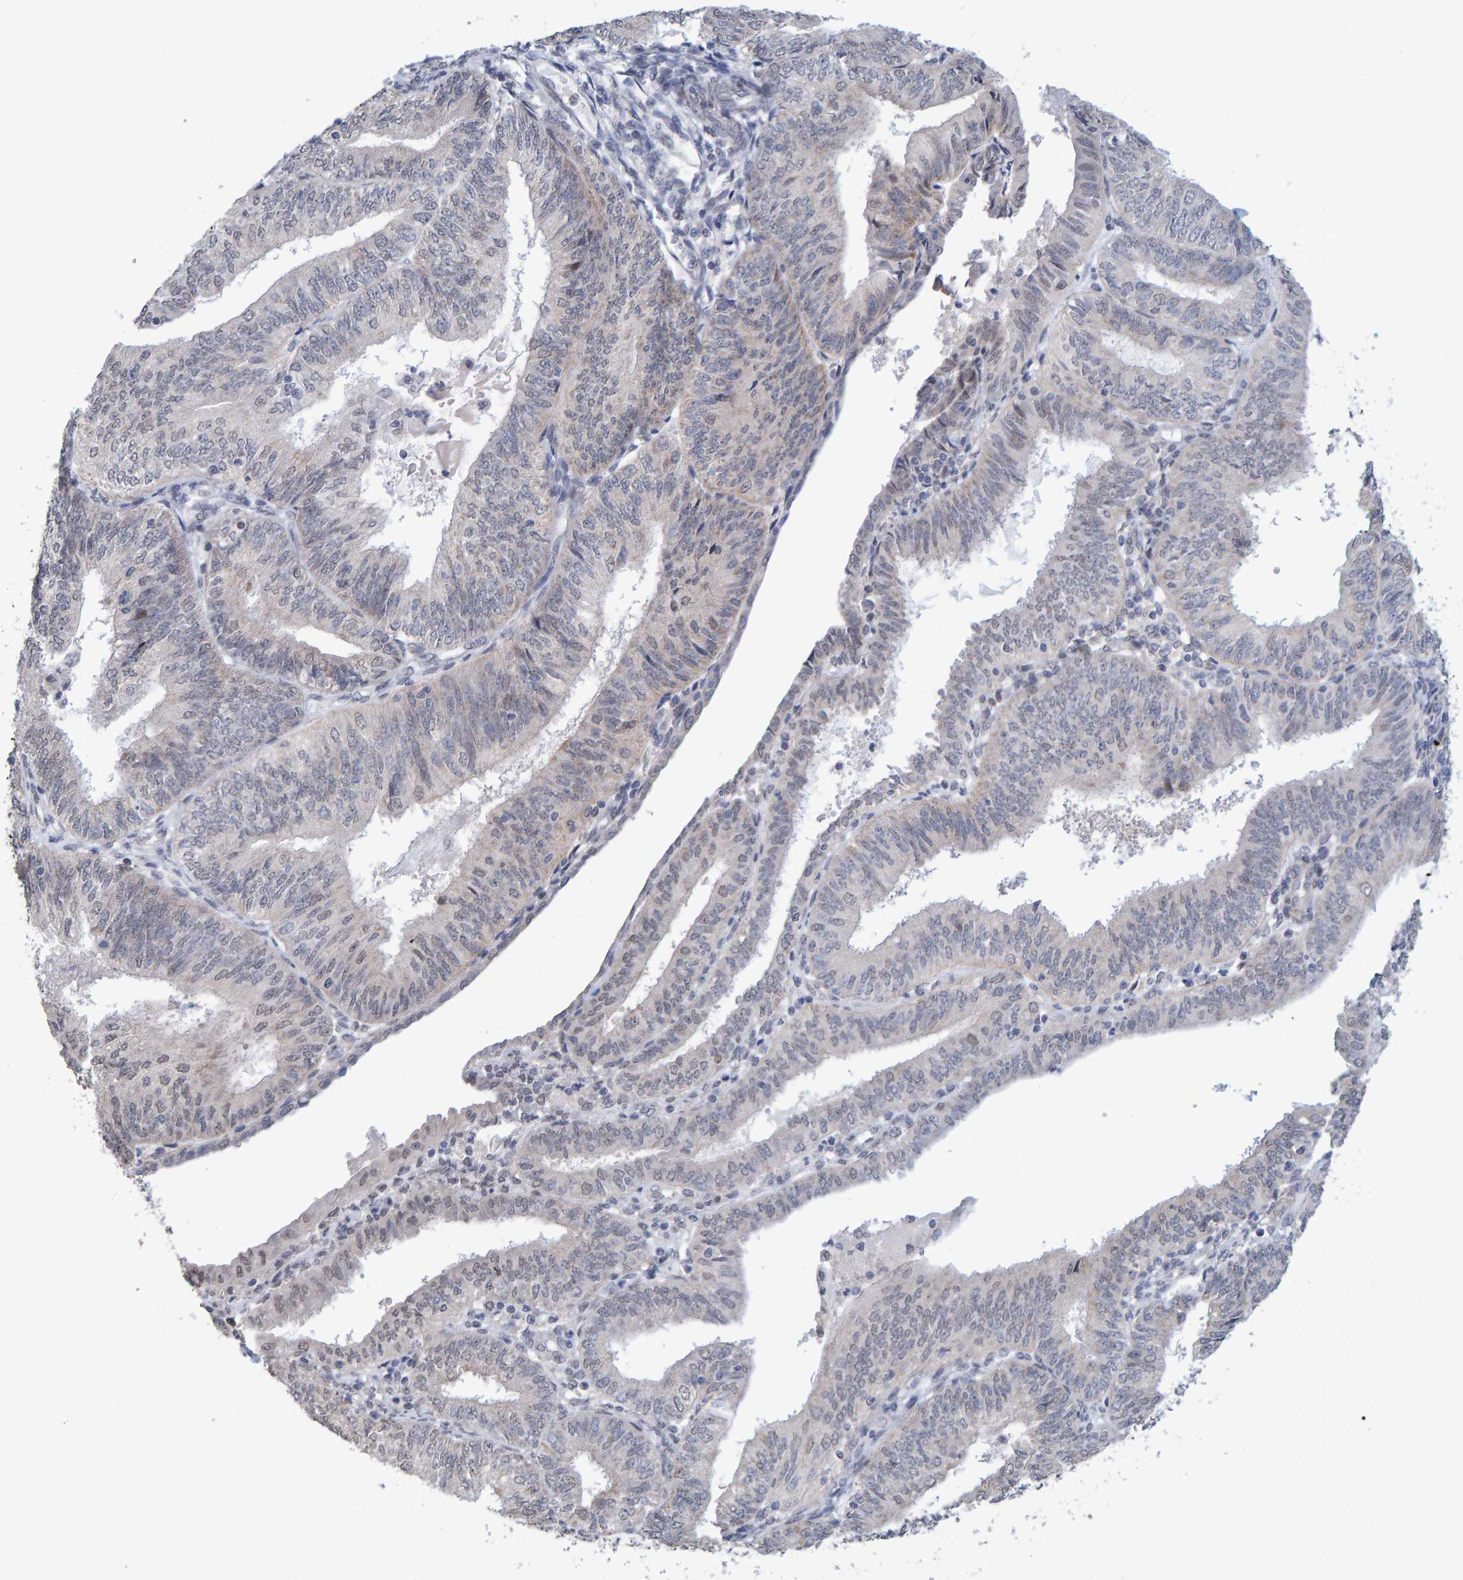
{"staining": {"intensity": "negative", "quantity": "none", "location": "none"}, "tissue": "endometrial cancer", "cell_type": "Tumor cells", "image_type": "cancer", "snomed": [{"axis": "morphology", "description": "Adenocarcinoma, NOS"}, {"axis": "topography", "description": "Endometrium"}], "caption": "Endometrial cancer stained for a protein using immunohistochemistry exhibits no expression tumor cells.", "gene": "USP43", "patient": {"sex": "female", "age": 58}}